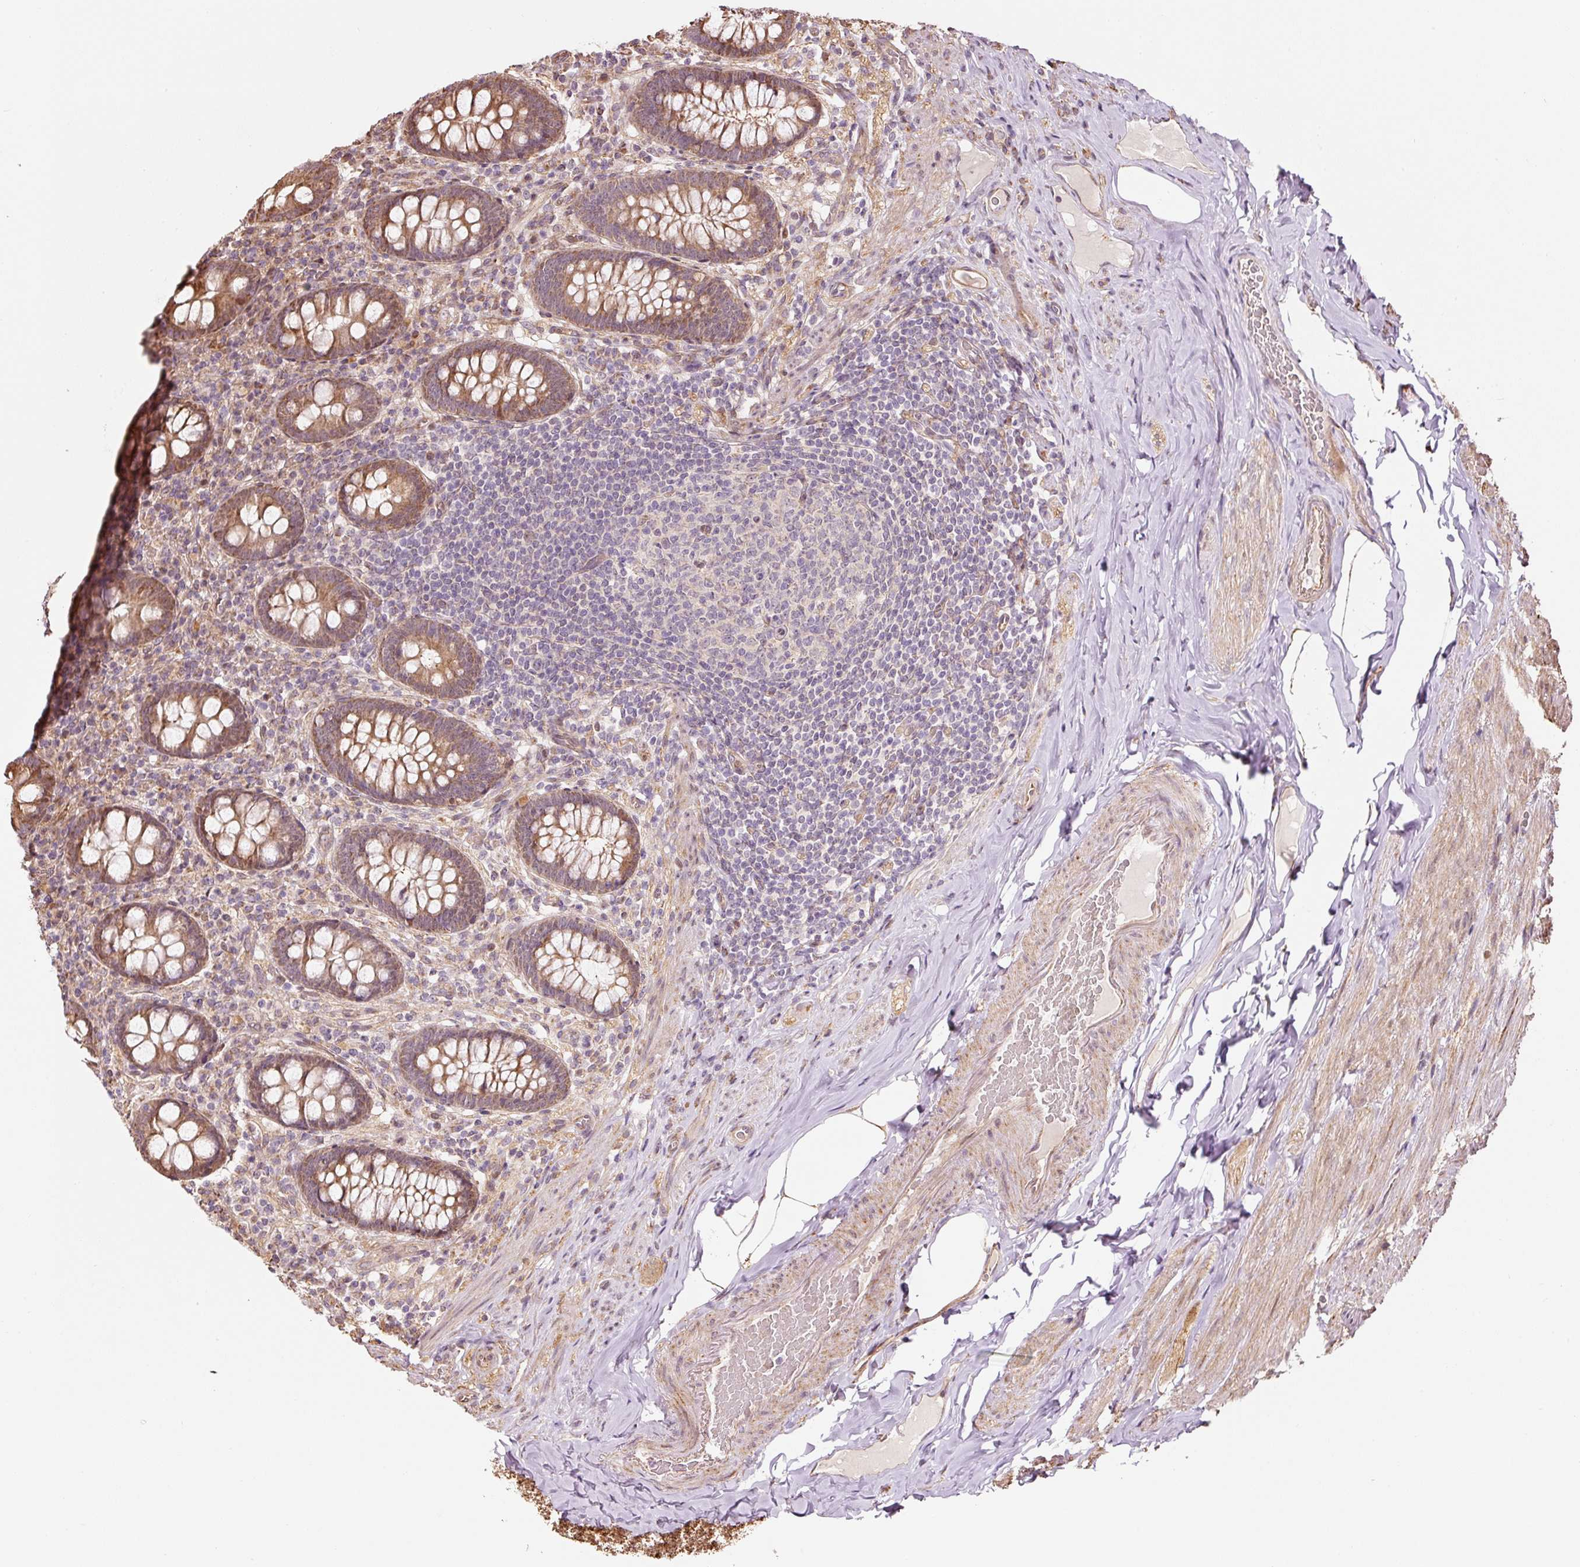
{"staining": {"intensity": "moderate", "quantity": ">75%", "location": "cytoplasmic/membranous"}, "tissue": "appendix", "cell_type": "Glandular cells", "image_type": "normal", "snomed": [{"axis": "morphology", "description": "Normal tissue, NOS"}, {"axis": "topography", "description": "Appendix"}], "caption": "Appendix stained with IHC demonstrates moderate cytoplasmic/membranous positivity in about >75% of glandular cells. The protein of interest is stained brown, and the nuclei are stained in blue (DAB (3,3'-diaminobenzidine) IHC with brightfield microscopy, high magnification).", "gene": "ETF1", "patient": {"sex": "male", "age": 71}}